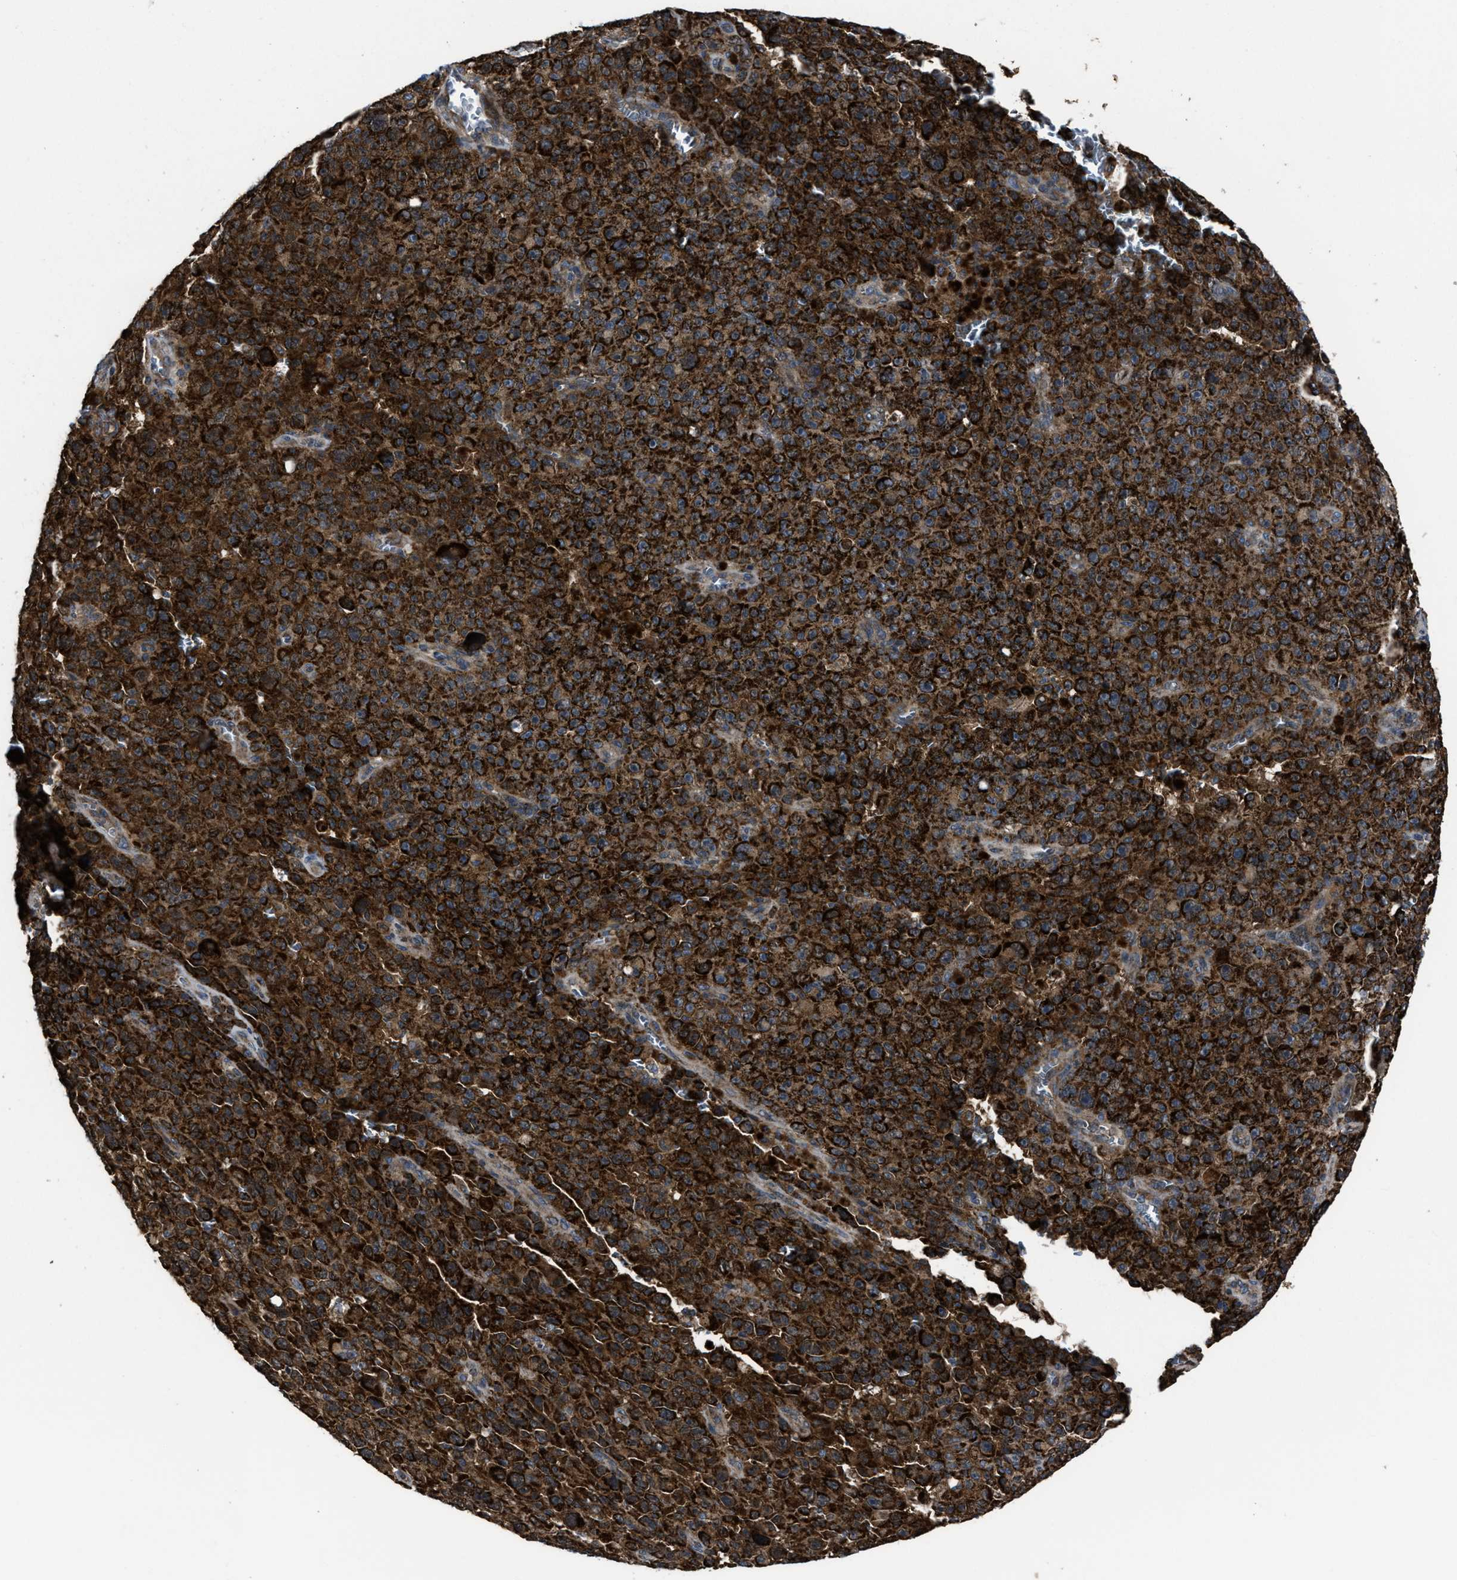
{"staining": {"intensity": "strong", "quantity": ">75%", "location": "cytoplasmic/membranous"}, "tissue": "melanoma", "cell_type": "Tumor cells", "image_type": "cancer", "snomed": [{"axis": "morphology", "description": "Malignant melanoma, NOS"}, {"axis": "topography", "description": "Skin"}], "caption": "Brown immunohistochemical staining in melanoma displays strong cytoplasmic/membranous positivity in about >75% of tumor cells.", "gene": "PASK", "patient": {"sex": "female", "age": 82}}